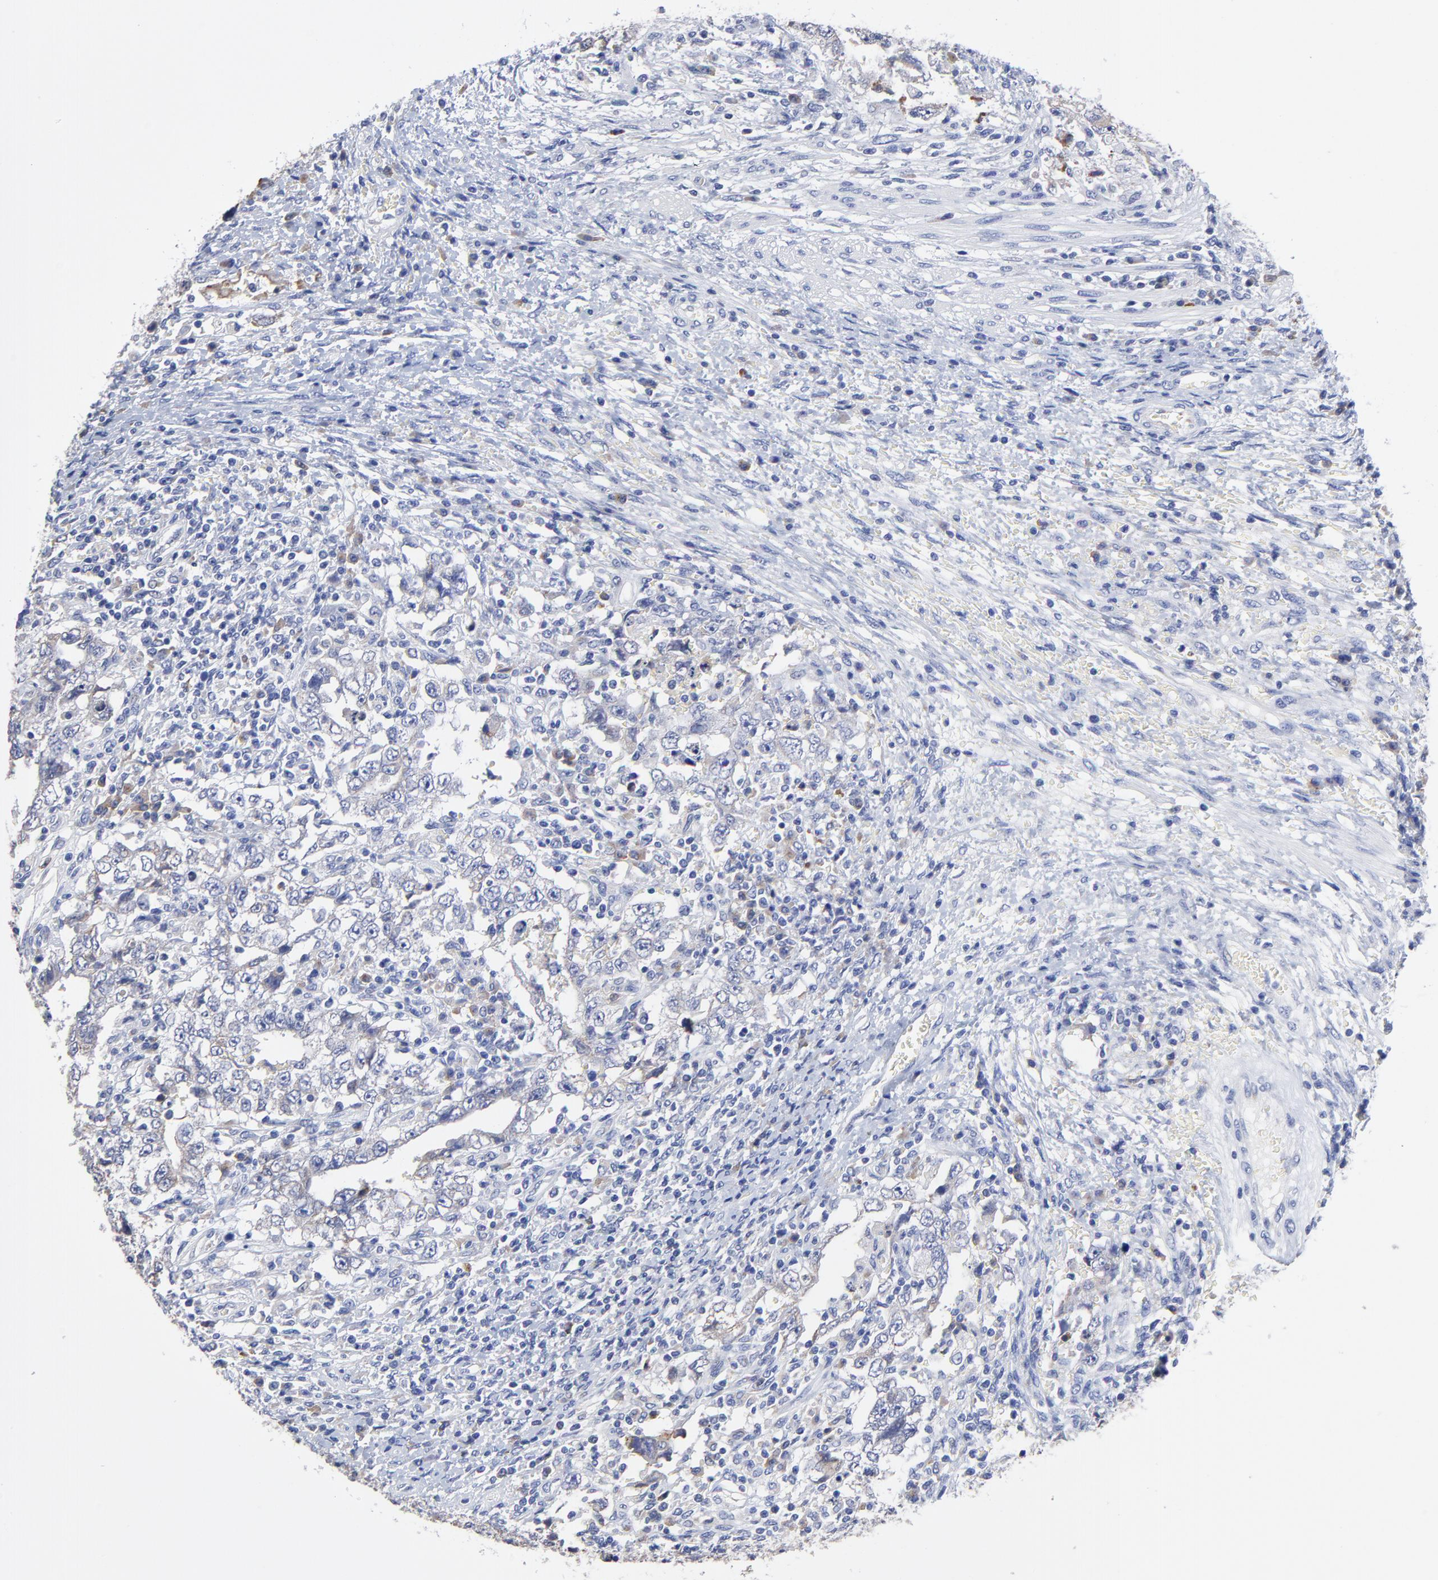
{"staining": {"intensity": "weak", "quantity": "<25%", "location": "cytoplasmic/membranous"}, "tissue": "testis cancer", "cell_type": "Tumor cells", "image_type": "cancer", "snomed": [{"axis": "morphology", "description": "Carcinoma, Embryonal, NOS"}, {"axis": "topography", "description": "Testis"}], "caption": "Protein analysis of embryonal carcinoma (testis) shows no significant staining in tumor cells.", "gene": "LAX1", "patient": {"sex": "male", "age": 26}}